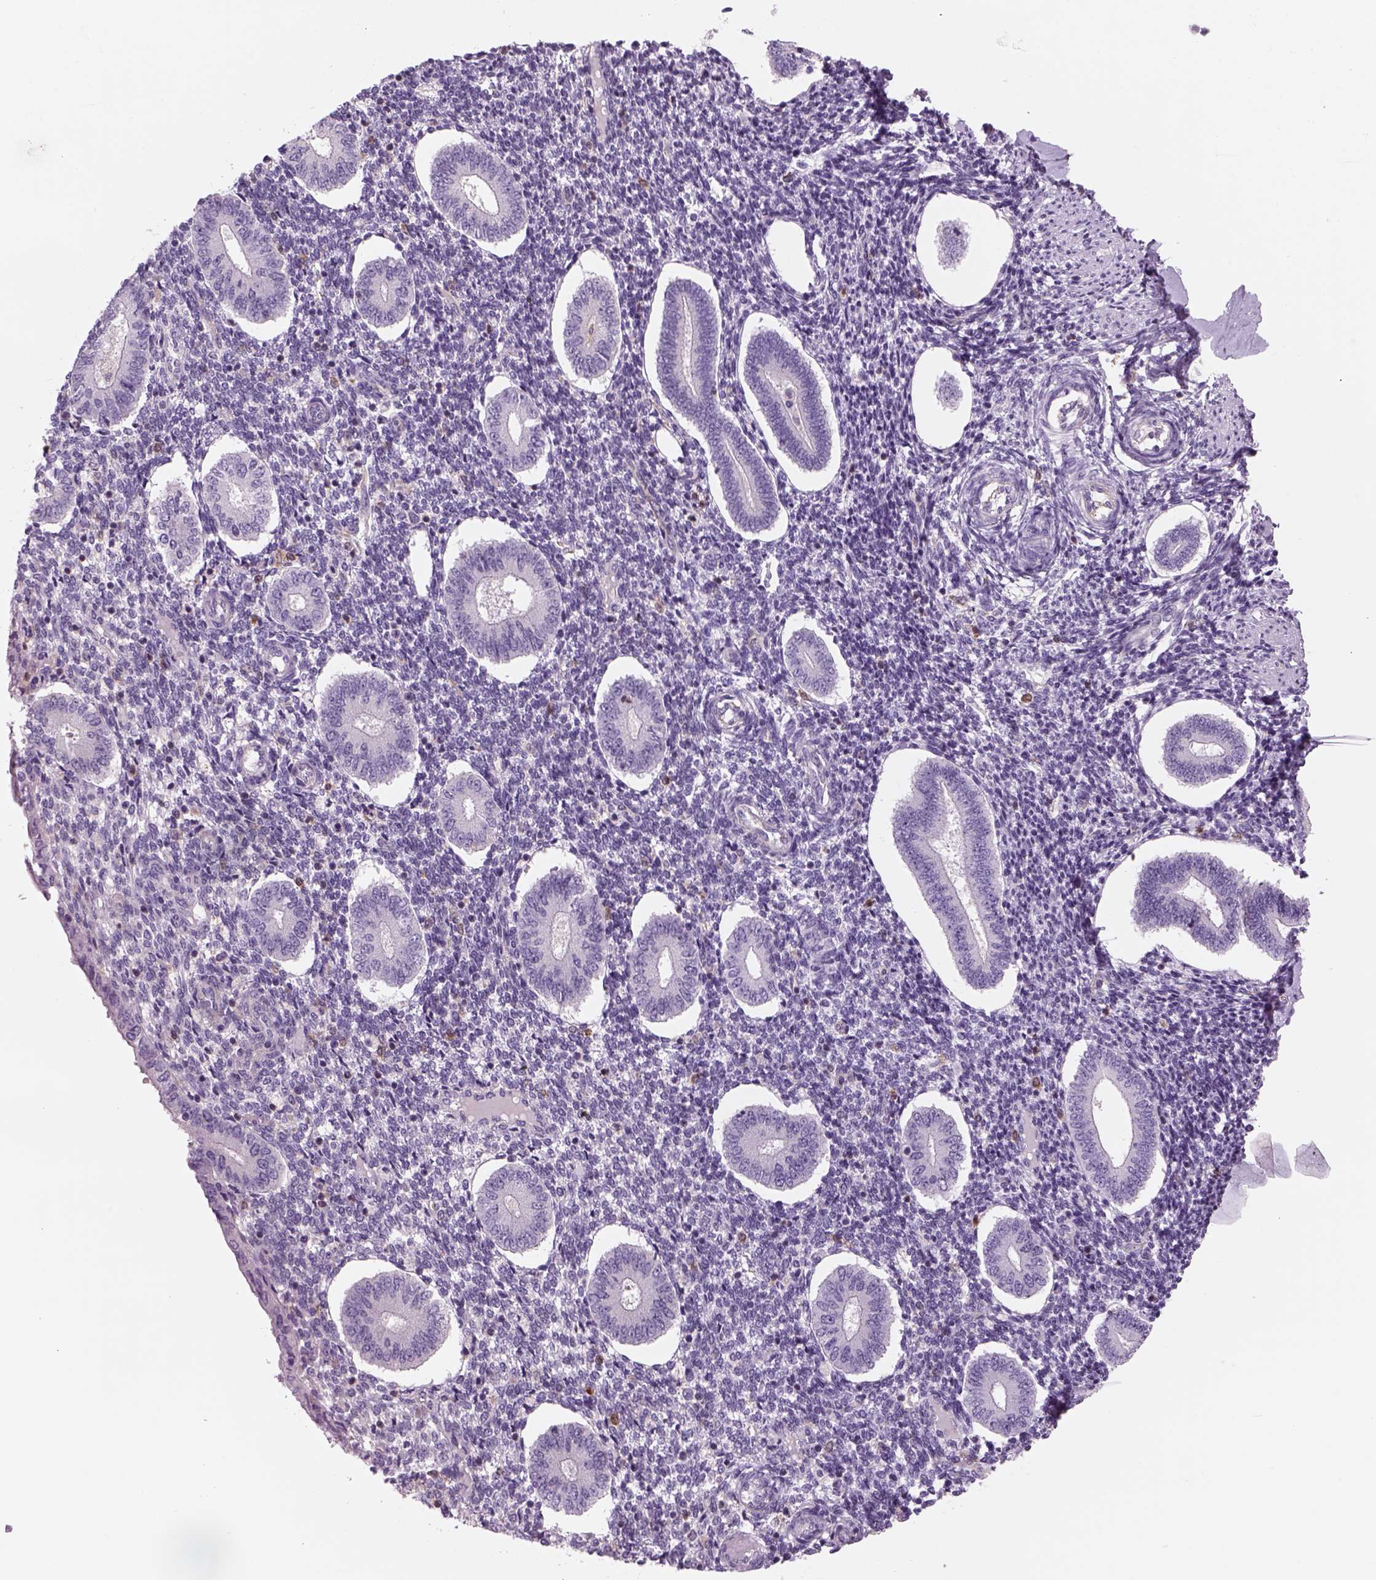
{"staining": {"intensity": "negative", "quantity": "none", "location": "none"}, "tissue": "endometrium", "cell_type": "Cells in endometrial stroma", "image_type": "normal", "snomed": [{"axis": "morphology", "description": "Normal tissue, NOS"}, {"axis": "topography", "description": "Endometrium"}], "caption": "DAB immunohistochemical staining of normal human endometrium reveals no significant expression in cells in endometrial stroma. Brightfield microscopy of immunohistochemistry (IHC) stained with DAB (3,3'-diaminobenzidine) (brown) and hematoxylin (blue), captured at high magnification.", "gene": "SLC1A7", "patient": {"sex": "female", "age": 40}}